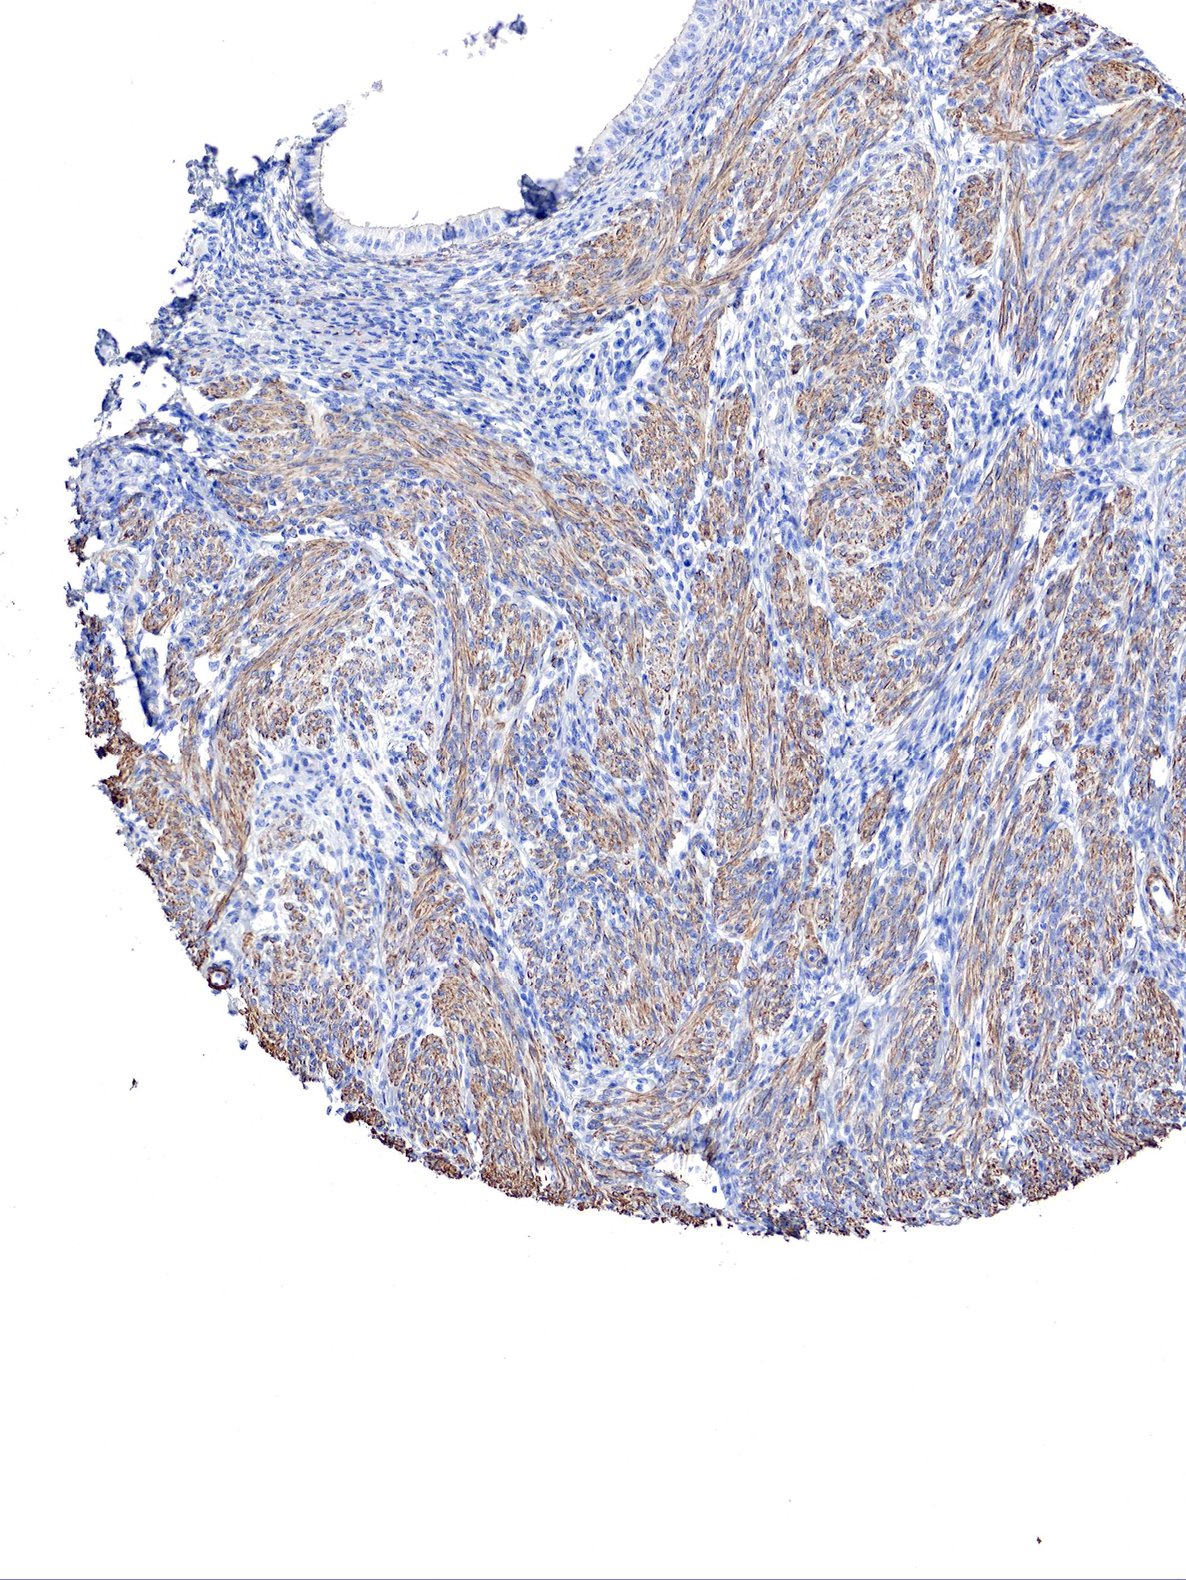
{"staining": {"intensity": "moderate", "quantity": "25%-75%", "location": "cytoplasmic/membranous"}, "tissue": "endometrium", "cell_type": "Cells in endometrial stroma", "image_type": "normal", "snomed": [{"axis": "morphology", "description": "Normal tissue, NOS"}, {"axis": "topography", "description": "Endometrium"}], "caption": "A brown stain labels moderate cytoplasmic/membranous staining of a protein in cells in endometrial stroma of unremarkable endometrium.", "gene": "TPM1", "patient": {"sex": "female", "age": 82}}